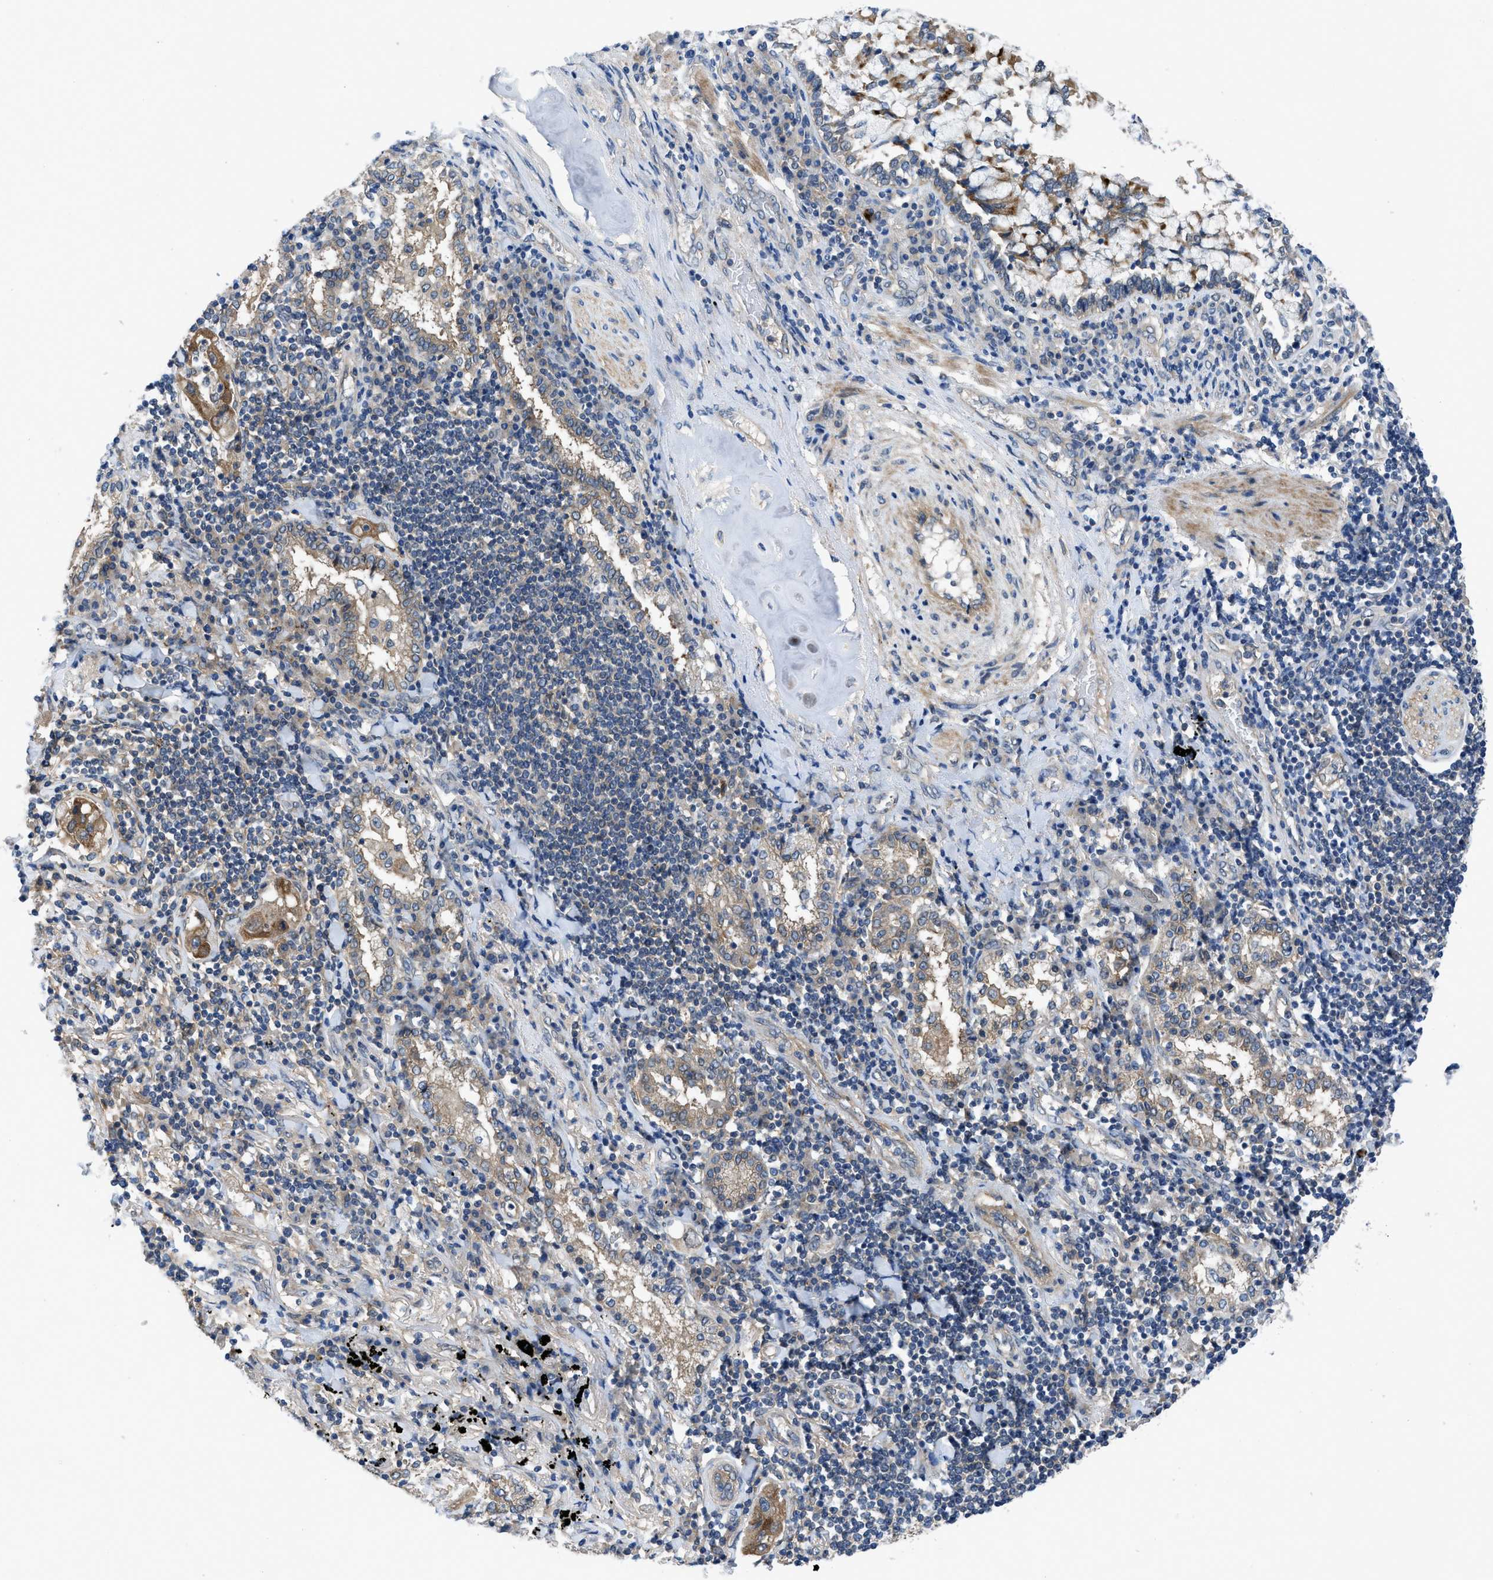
{"staining": {"intensity": "moderate", "quantity": "25%-75%", "location": "cytoplasmic/membranous"}, "tissue": "lung cancer", "cell_type": "Tumor cells", "image_type": "cancer", "snomed": [{"axis": "morphology", "description": "Adenocarcinoma, NOS"}, {"axis": "topography", "description": "Lung"}], "caption": "Protein staining exhibits moderate cytoplasmic/membranous positivity in approximately 25%-75% of tumor cells in adenocarcinoma (lung).", "gene": "PANX1", "patient": {"sex": "female", "age": 65}}